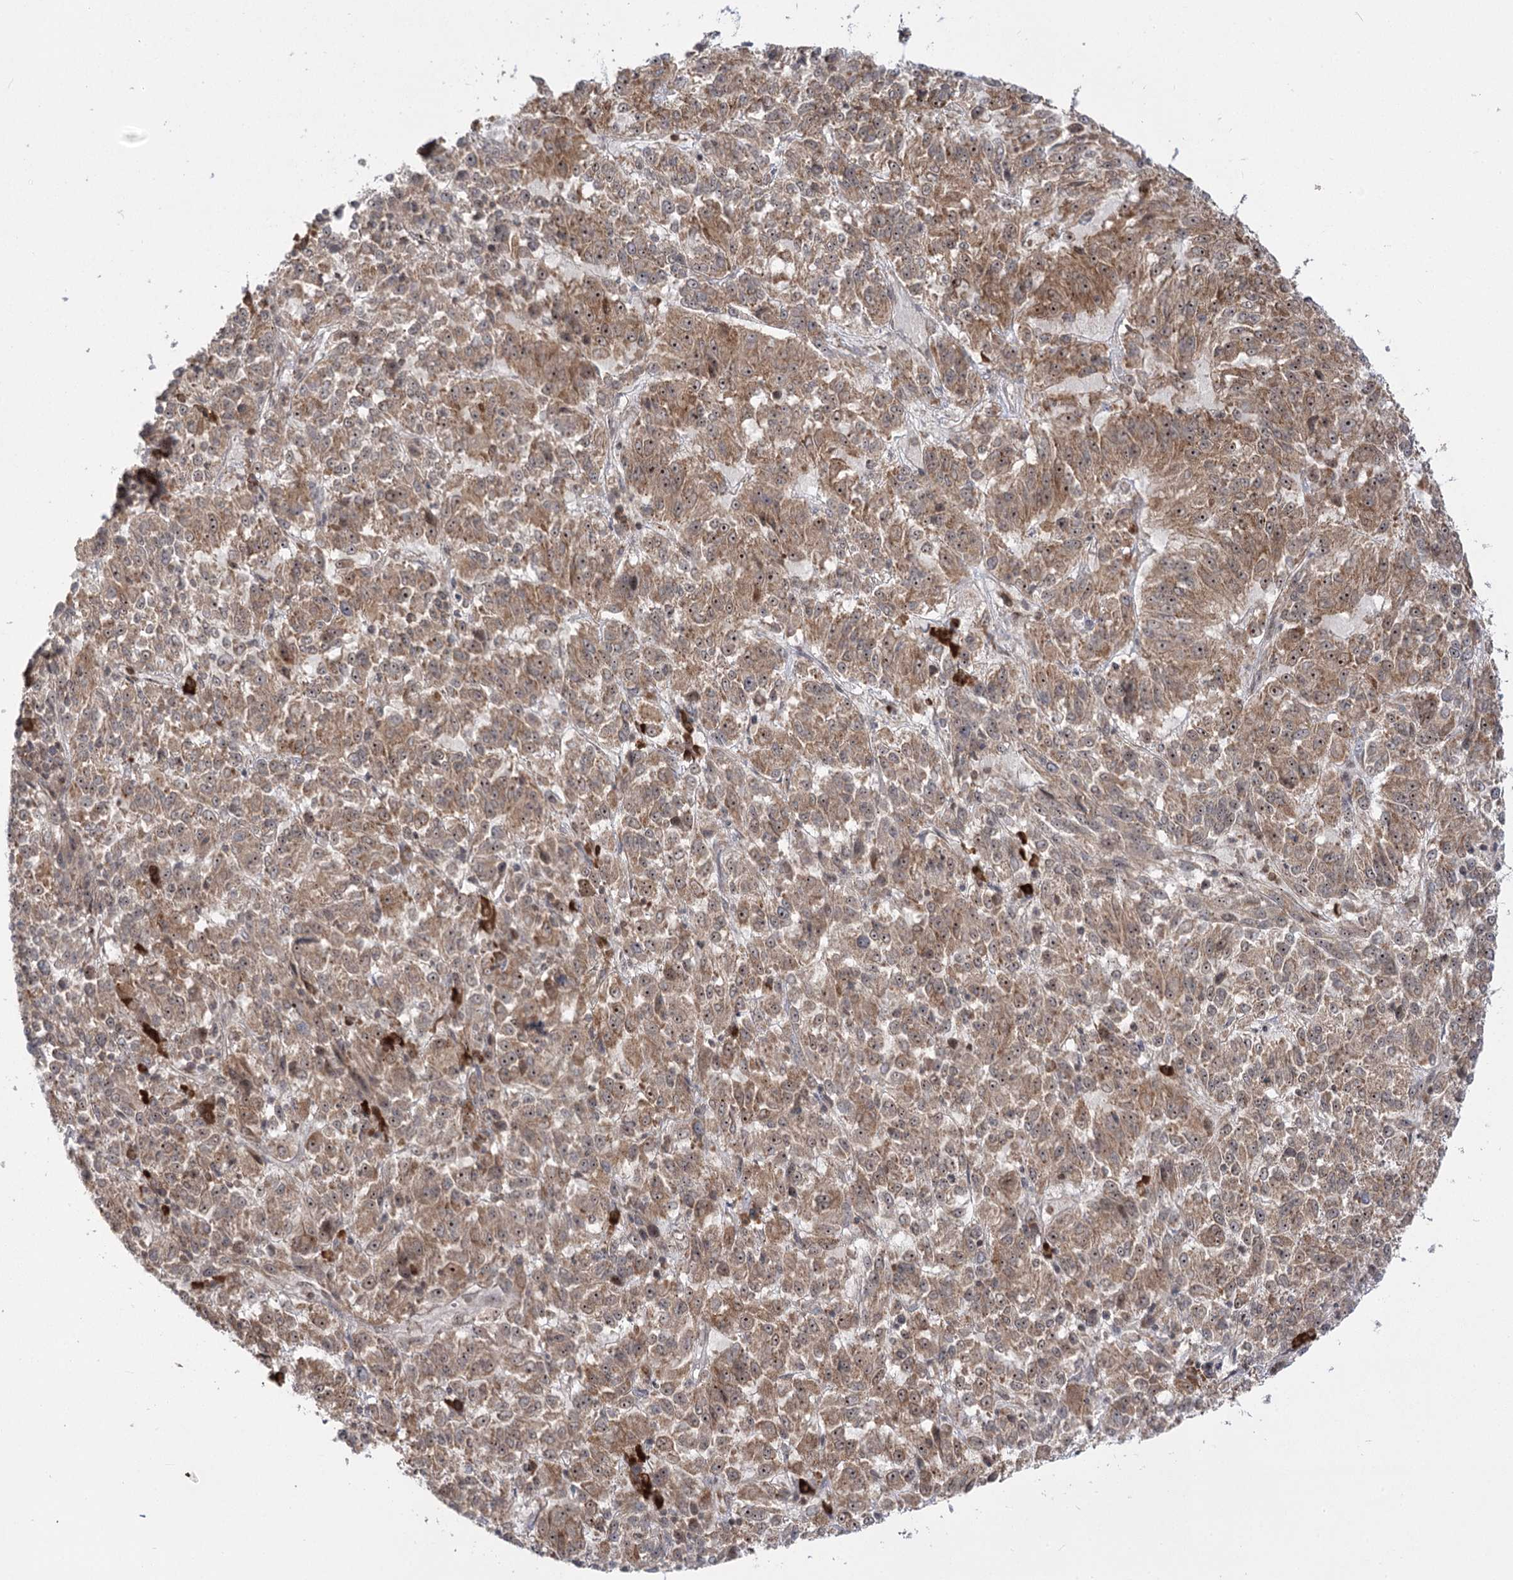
{"staining": {"intensity": "weak", "quantity": ">75%", "location": "cytoplasmic/membranous,nuclear"}, "tissue": "melanoma", "cell_type": "Tumor cells", "image_type": "cancer", "snomed": [{"axis": "morphology", "description": "Malignant melanoma, Metastatic site"}, {"axis": "topography", "description": "Lung"}], "caption": "A histopathology image showing weak cytoplasmic/membranous and nuclear expression in about >75% of tumor cells in melanoma, as visualized by brown immunohistochemical staining.", "gene": "SYTL1", "patient": {"sex": "male", "age": 64}}